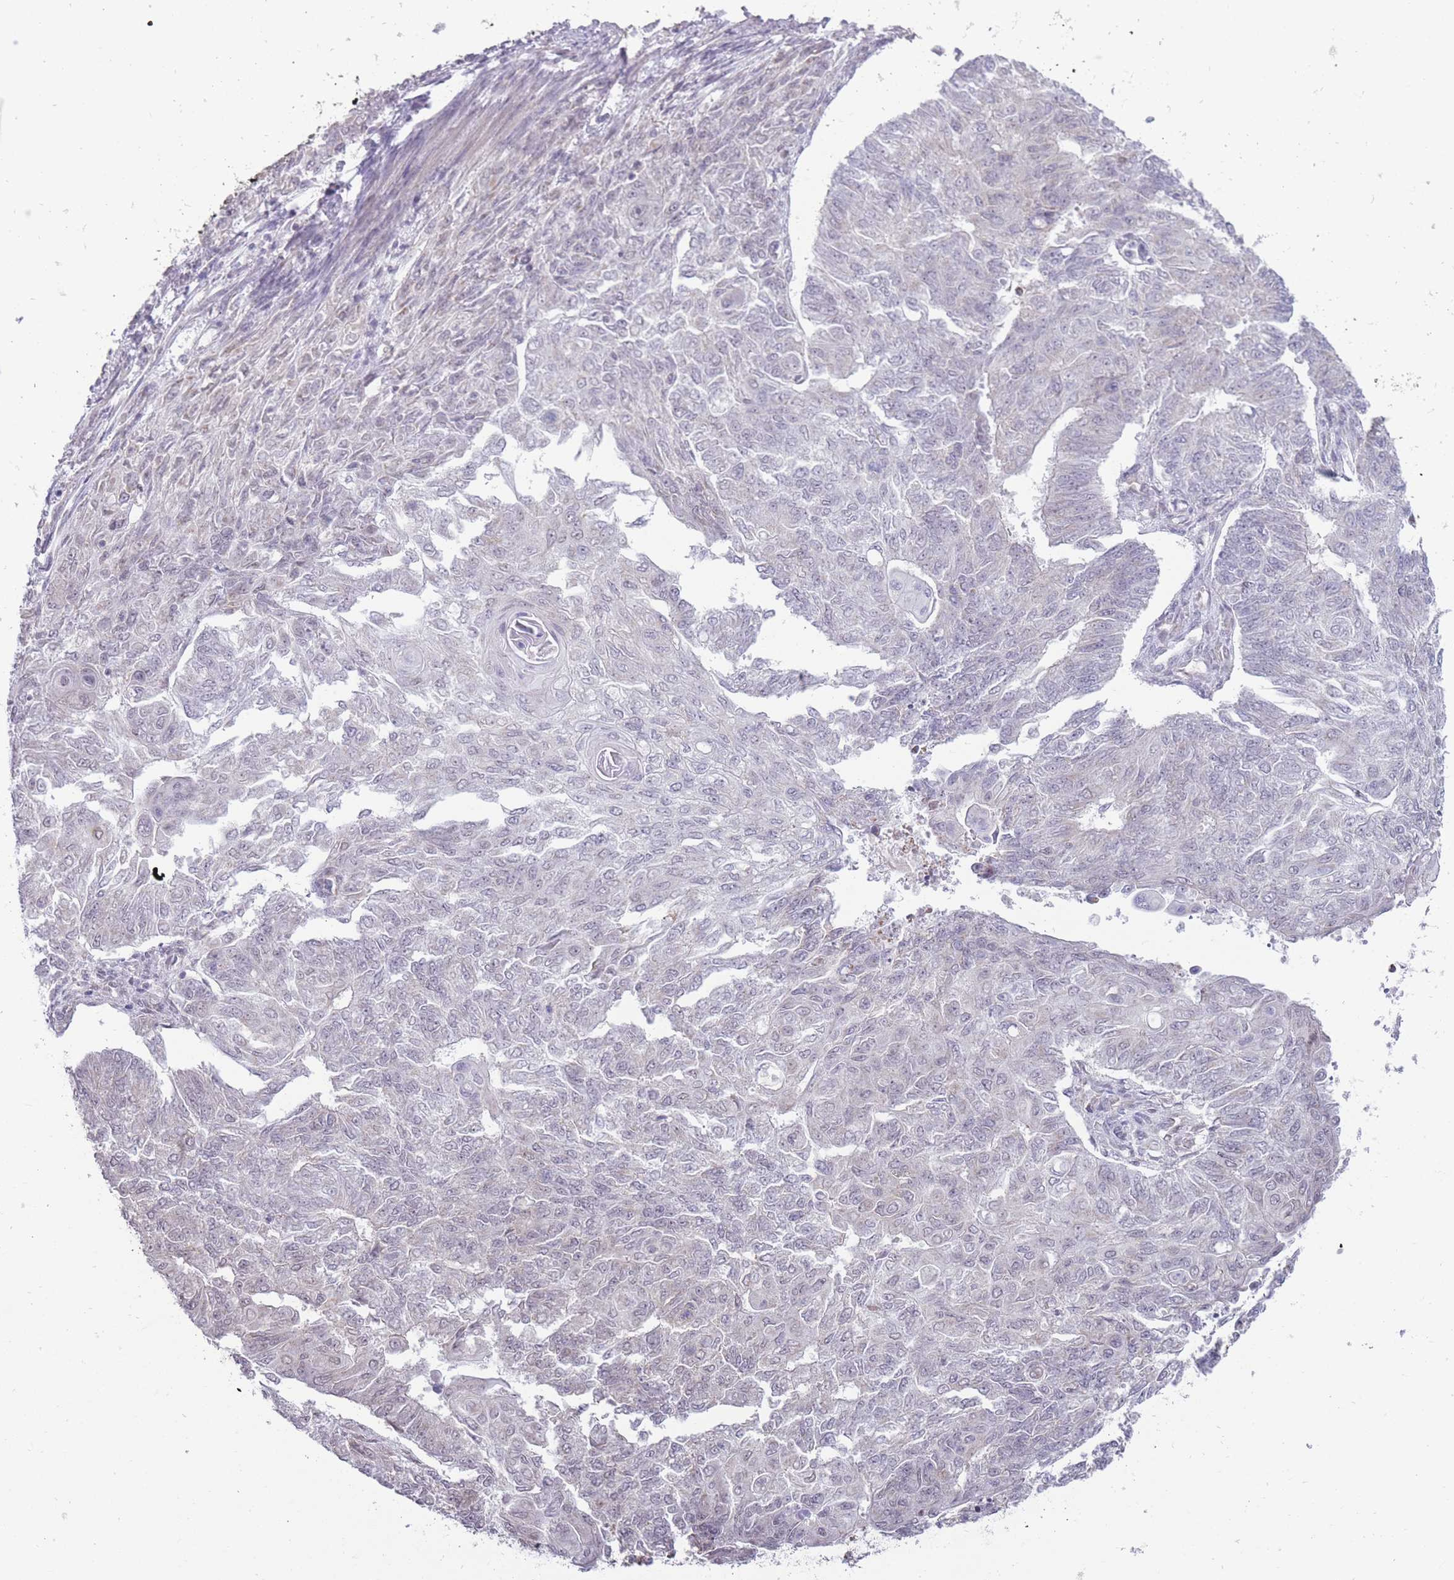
{"staining": {"intensity": "negative", "quantity": "none", "location": "none"}, "tissue": "endometrial cancer", "cell_type": "Tumor cells", "image_type": "cancer", "snomed": [{"axis": "morphology", "description": "Adenocarcinoma, NOS"}, {"axis": "topography", "description": "Endometrium"}], "caption": "IHC photomicrograph of endometrial cancer (adenocarcinoma) stained for a protein (brown), which reveals no expression in tumor cells.", "gene": "NELL1", "patient": {"sex": "female", "age": 32}}